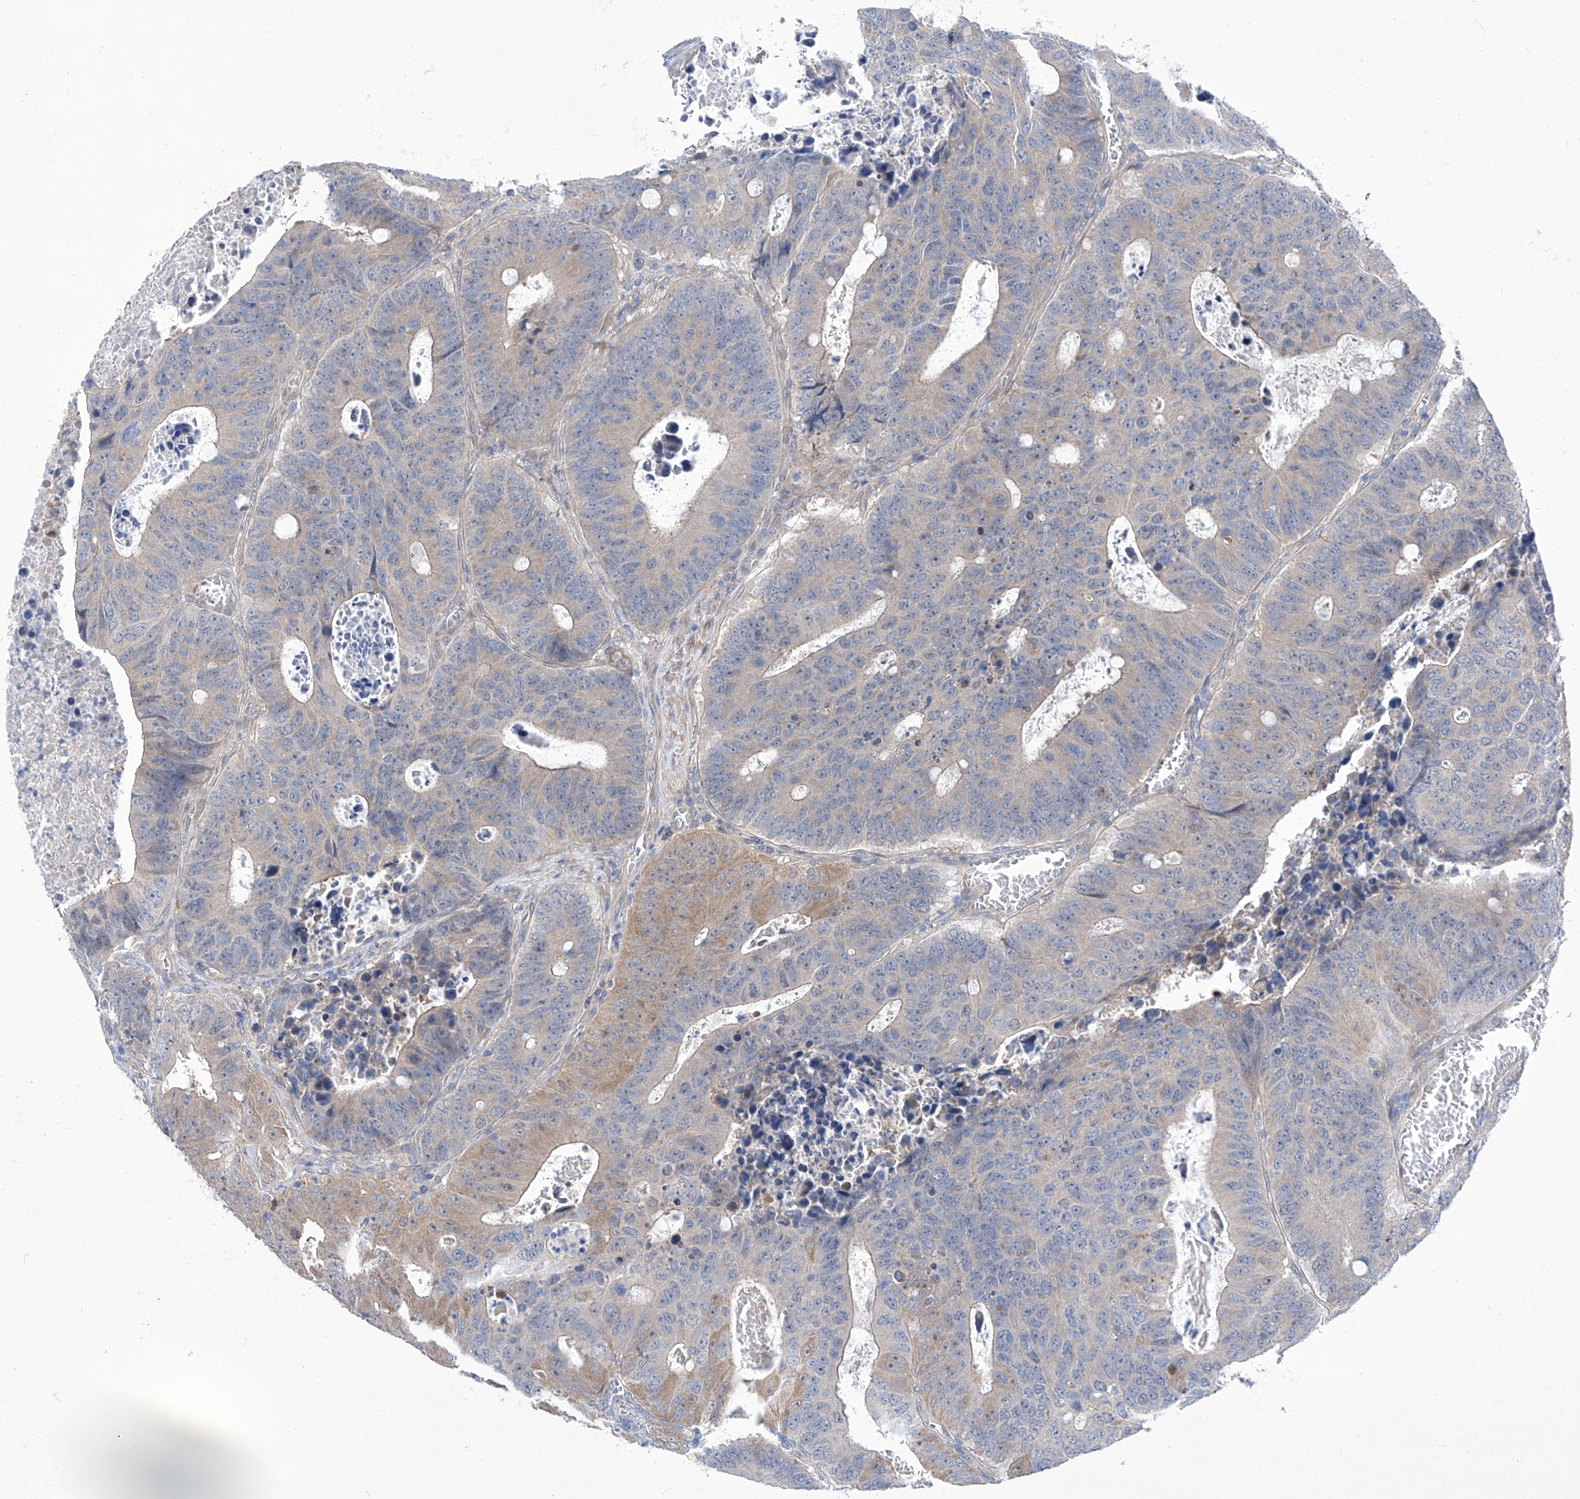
{"staining": {"intensity": "weak", "quantity": "<25%", "location": "cytoplasmic/membranous"}, "tissue": "colorectal cancer", "cell_type": "Tumor cells", "image_type": "cancer", "snomed": [{"axis": "morphology", "description": "Adenocarcinoma, NOS"}, {"axis": "topography", "description": "Colon"}], "caption": "Tumor cells show no significant protein expression in colorectal adenocarcinoma. (IHC, brightfield microscopy, high magnification).", "gene": "SRBD1", "patient": {"sex": "male", "age": 87}}